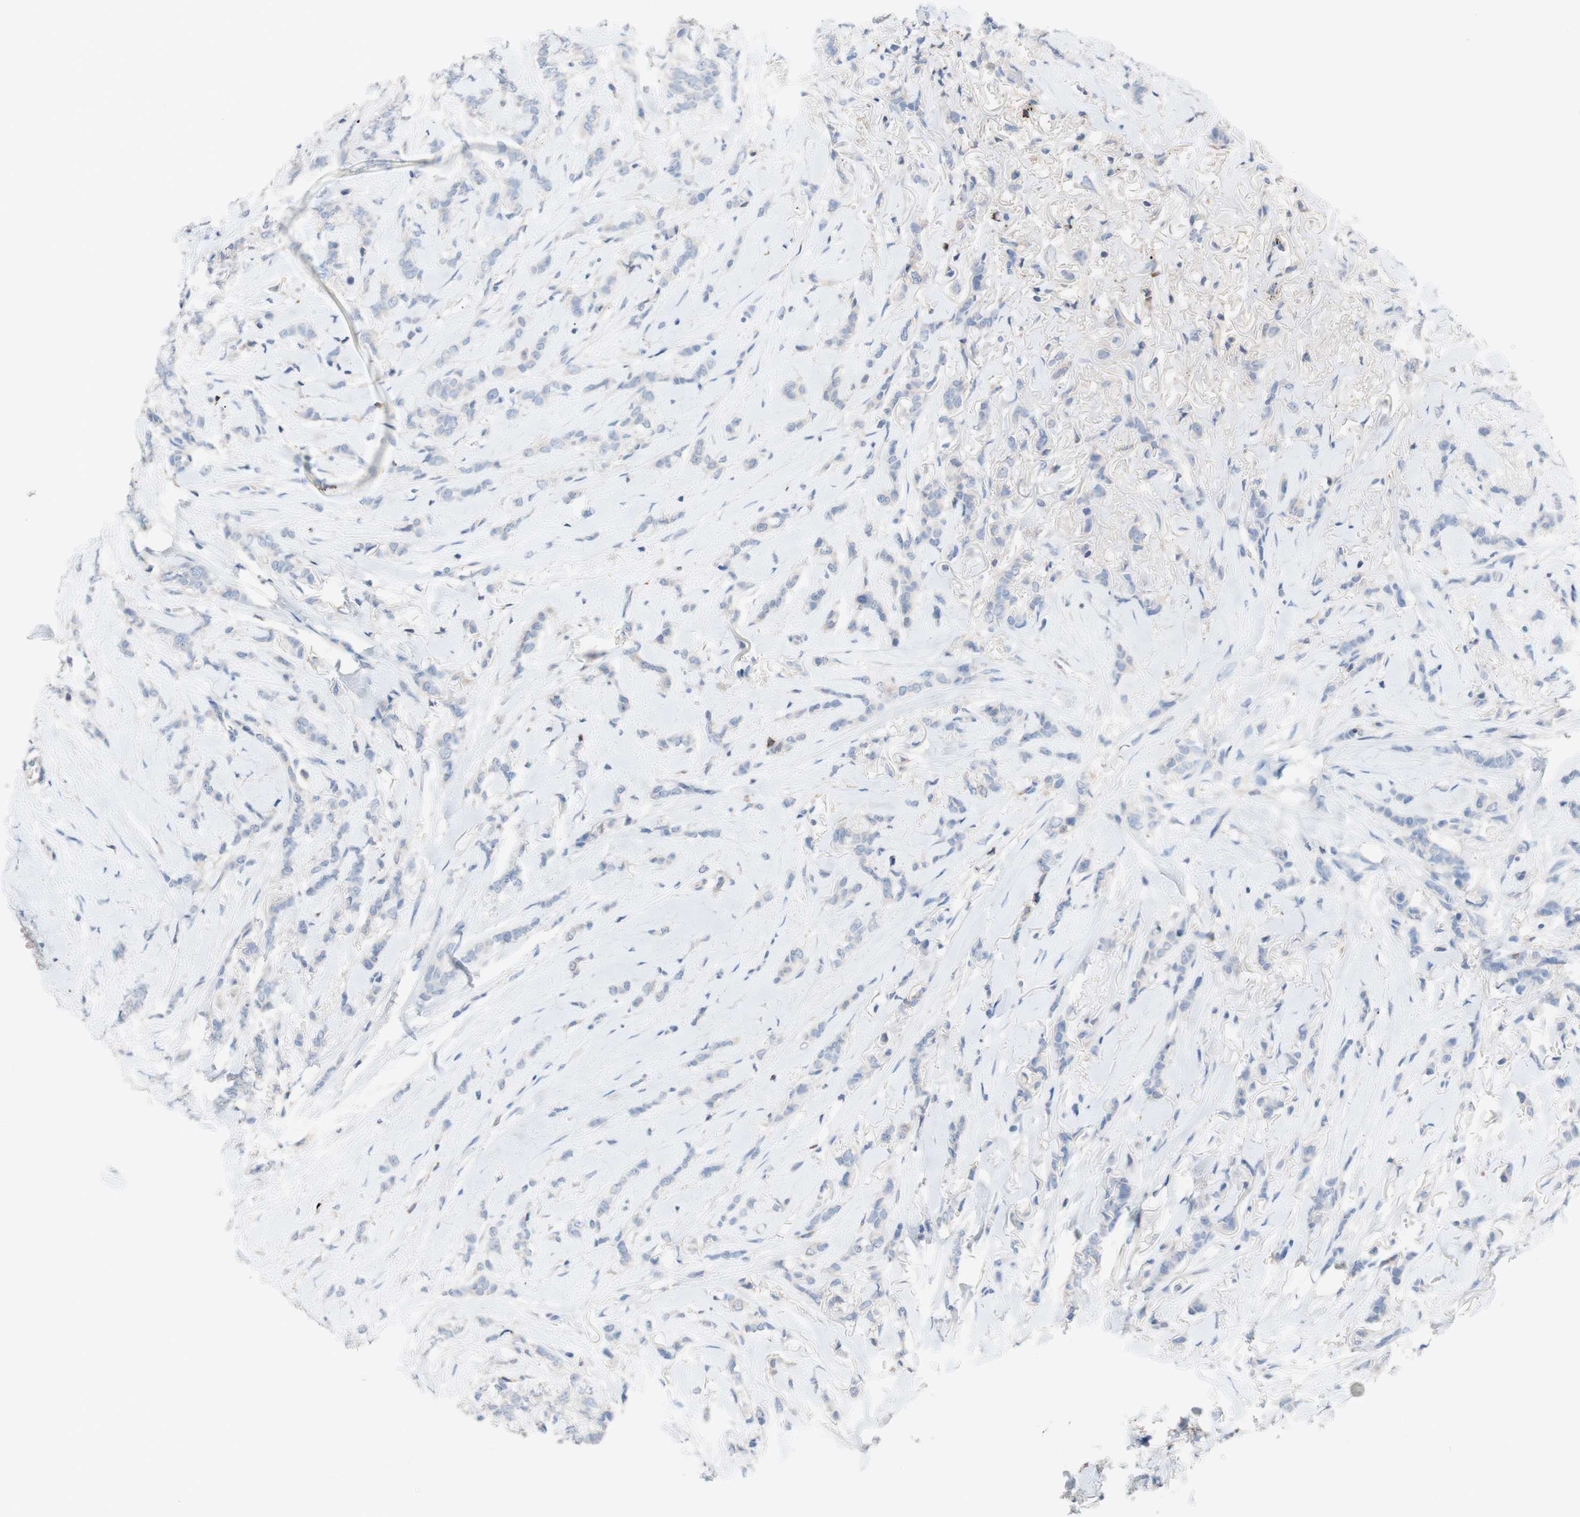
{"staining": {"intensity": "negative", "quantity": "none", "location": "none"}, "tissue": "breast cancer", "cell_type": "Tumor cells", "image_type": "cancer", "snomed": [{"axis": "morphology", "description": "Lobular carcinoma"}, {"axis": "topography", "description": "Skin"}, {"axis": "topography", "description": "Breast"}], "caption": "Photomicrograph shows no protein staining in tumor cells of lobular carcinoma (breast) tissue.", "gene": "PACSIN1", "patient": {"sex": "female", "age": 46}}